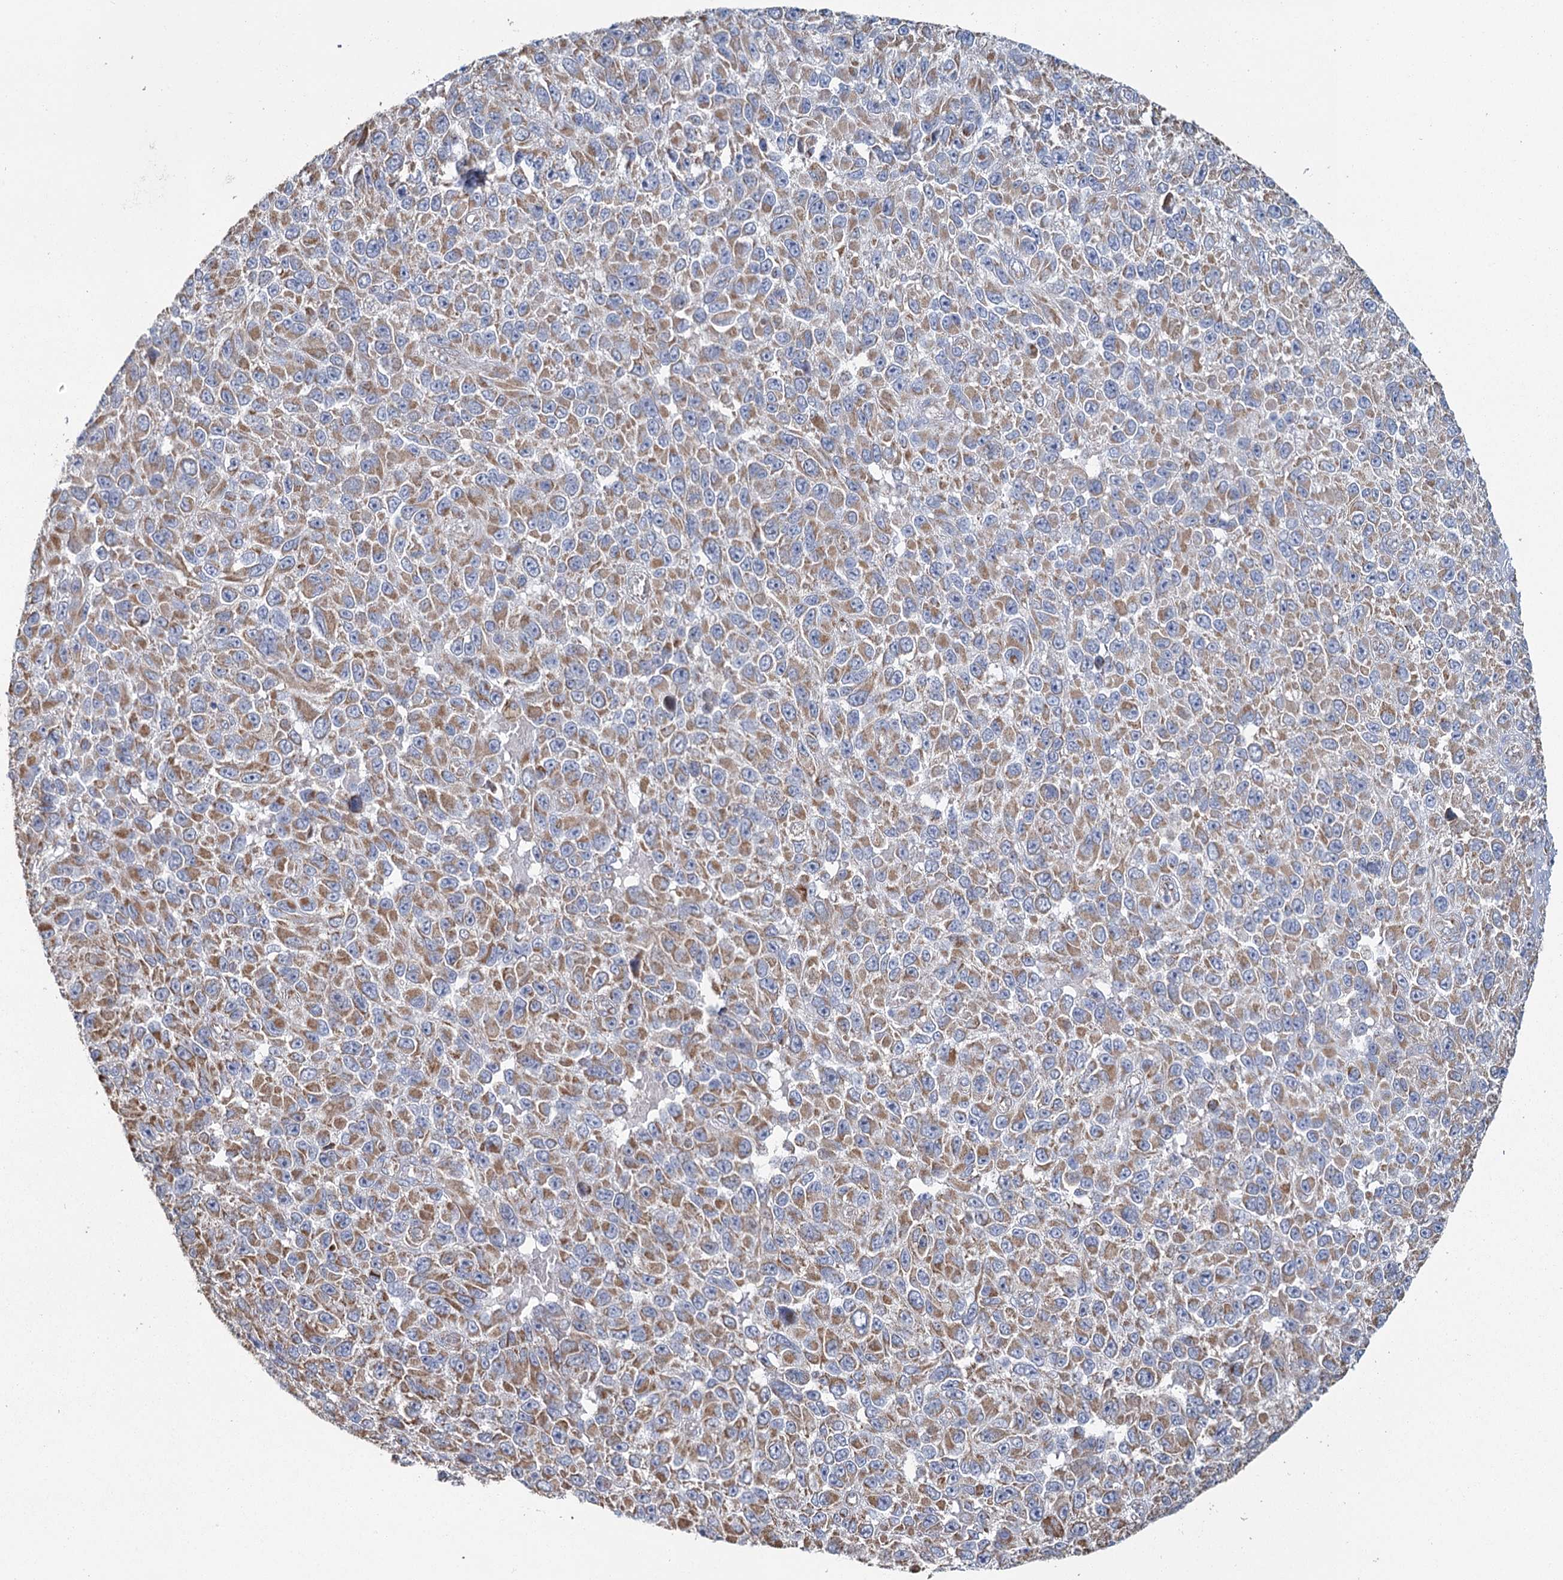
{"staining": {"intensity": "moderate", "quantity": ">75%", "location": "cytoplasmic/membranous"}, "tissue": "melanoma", "cell_type": "Tumor cells", "image_type": "cancer", "snomed": [{"axis": "morphology", "description": "Malignant melanoma, NOS"}, {"axis": "topography", "description": "Skin"}], "caption": "A histopathology image of melanoma stained for a protein exhibits moderate cytoplasmic/membranous brown staining in tumor cells.", "gene": "MRPL44", "patient": {"sex": "female", "age": 96}}